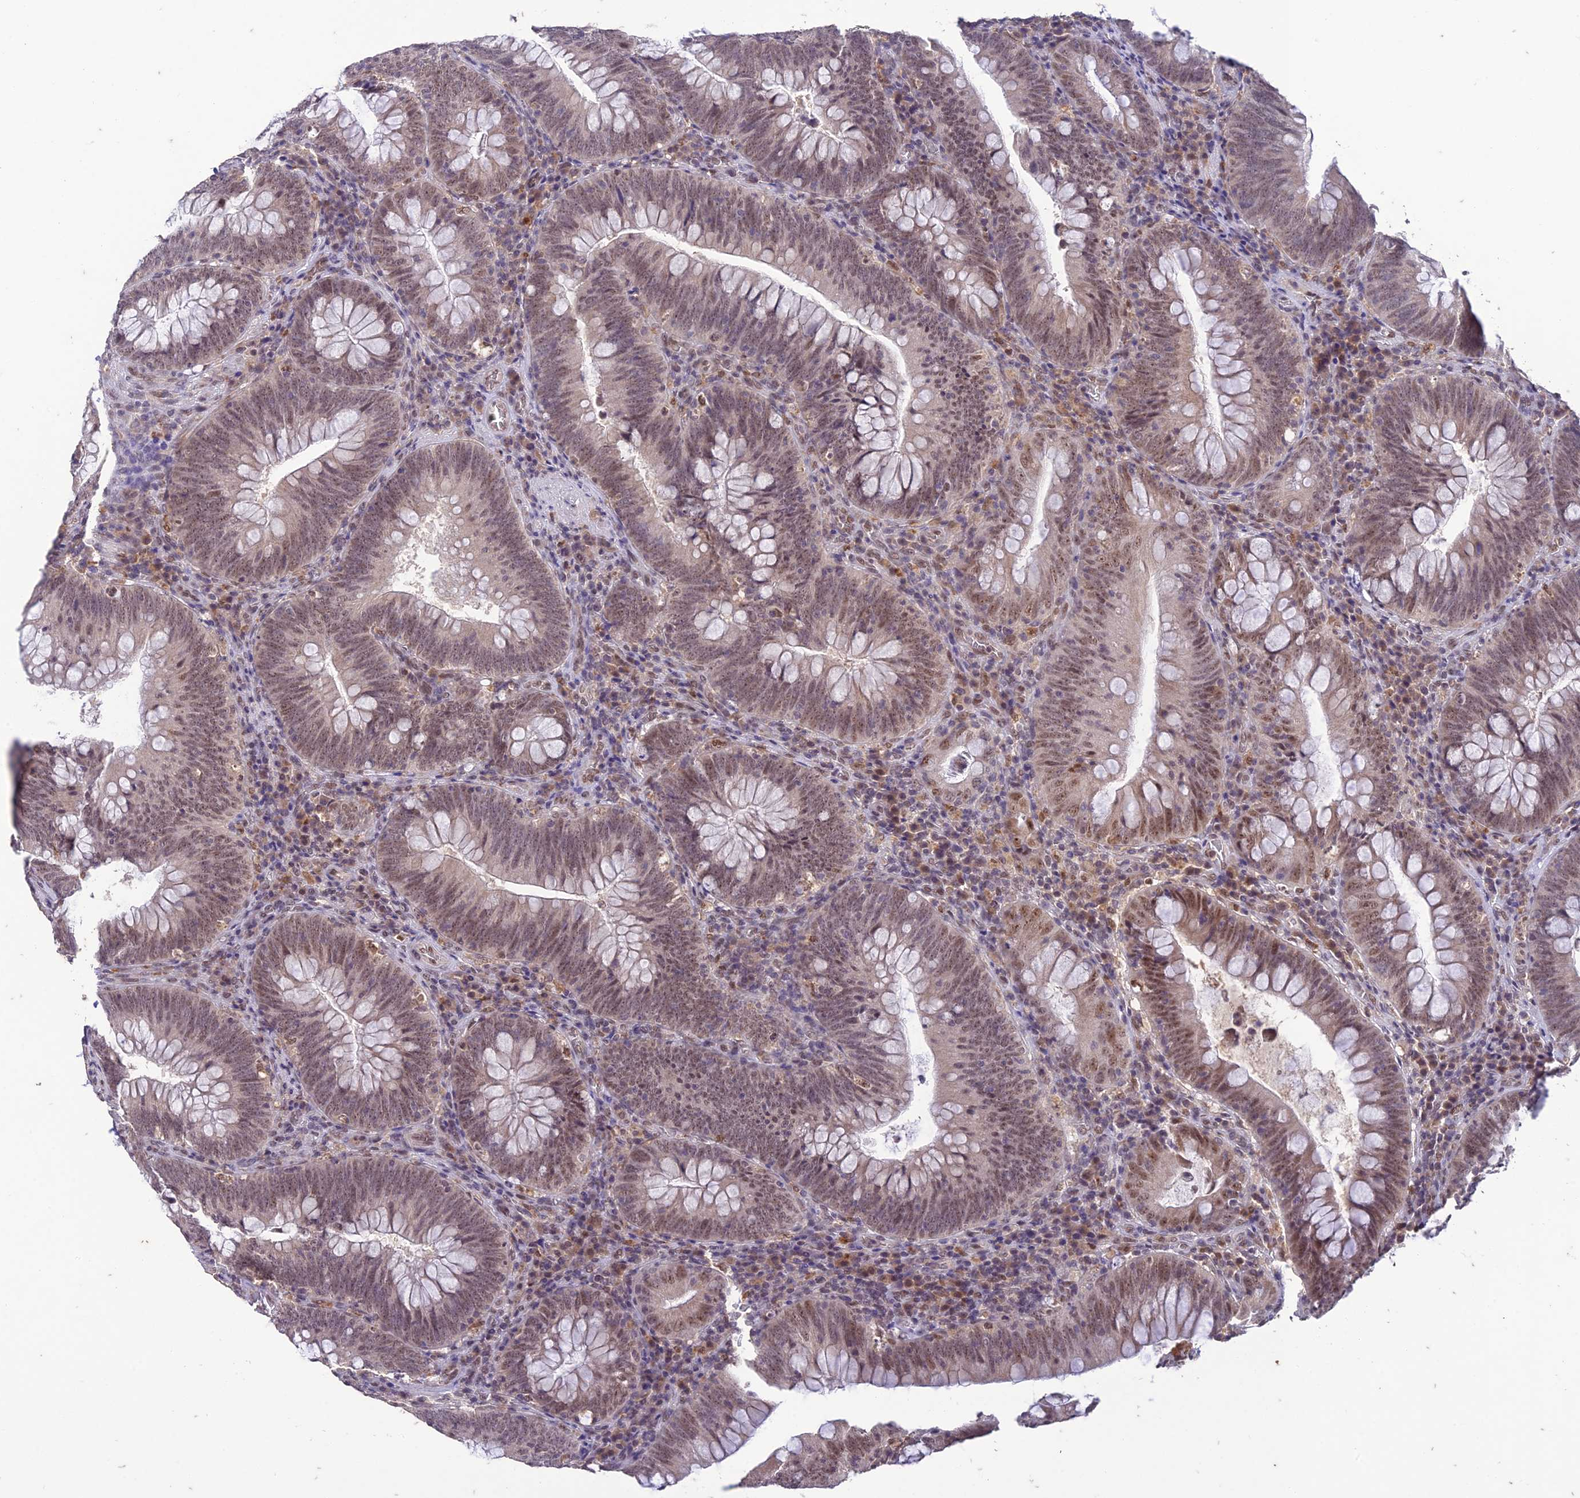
{"staining": {"intensity": "weak", "quantity": ">75%", "location": "nuclear"}, "tissue": "colorectal cancer", "cell_type": "Tumor cells", "image_type": "cancer", "snomed": [{"axis": "morphology", "description": "Normal tissue, NOS"}, {"axis": "topography", "description": "Colon"}], "caption": "Approximately >75% of tumor cells in colorectal cancer demonstrate weak nuclear protein expression as visualized by brown immunohistochemical staining.", "gene": "POP4", "patient": {"sex": "female", "age": 82}}